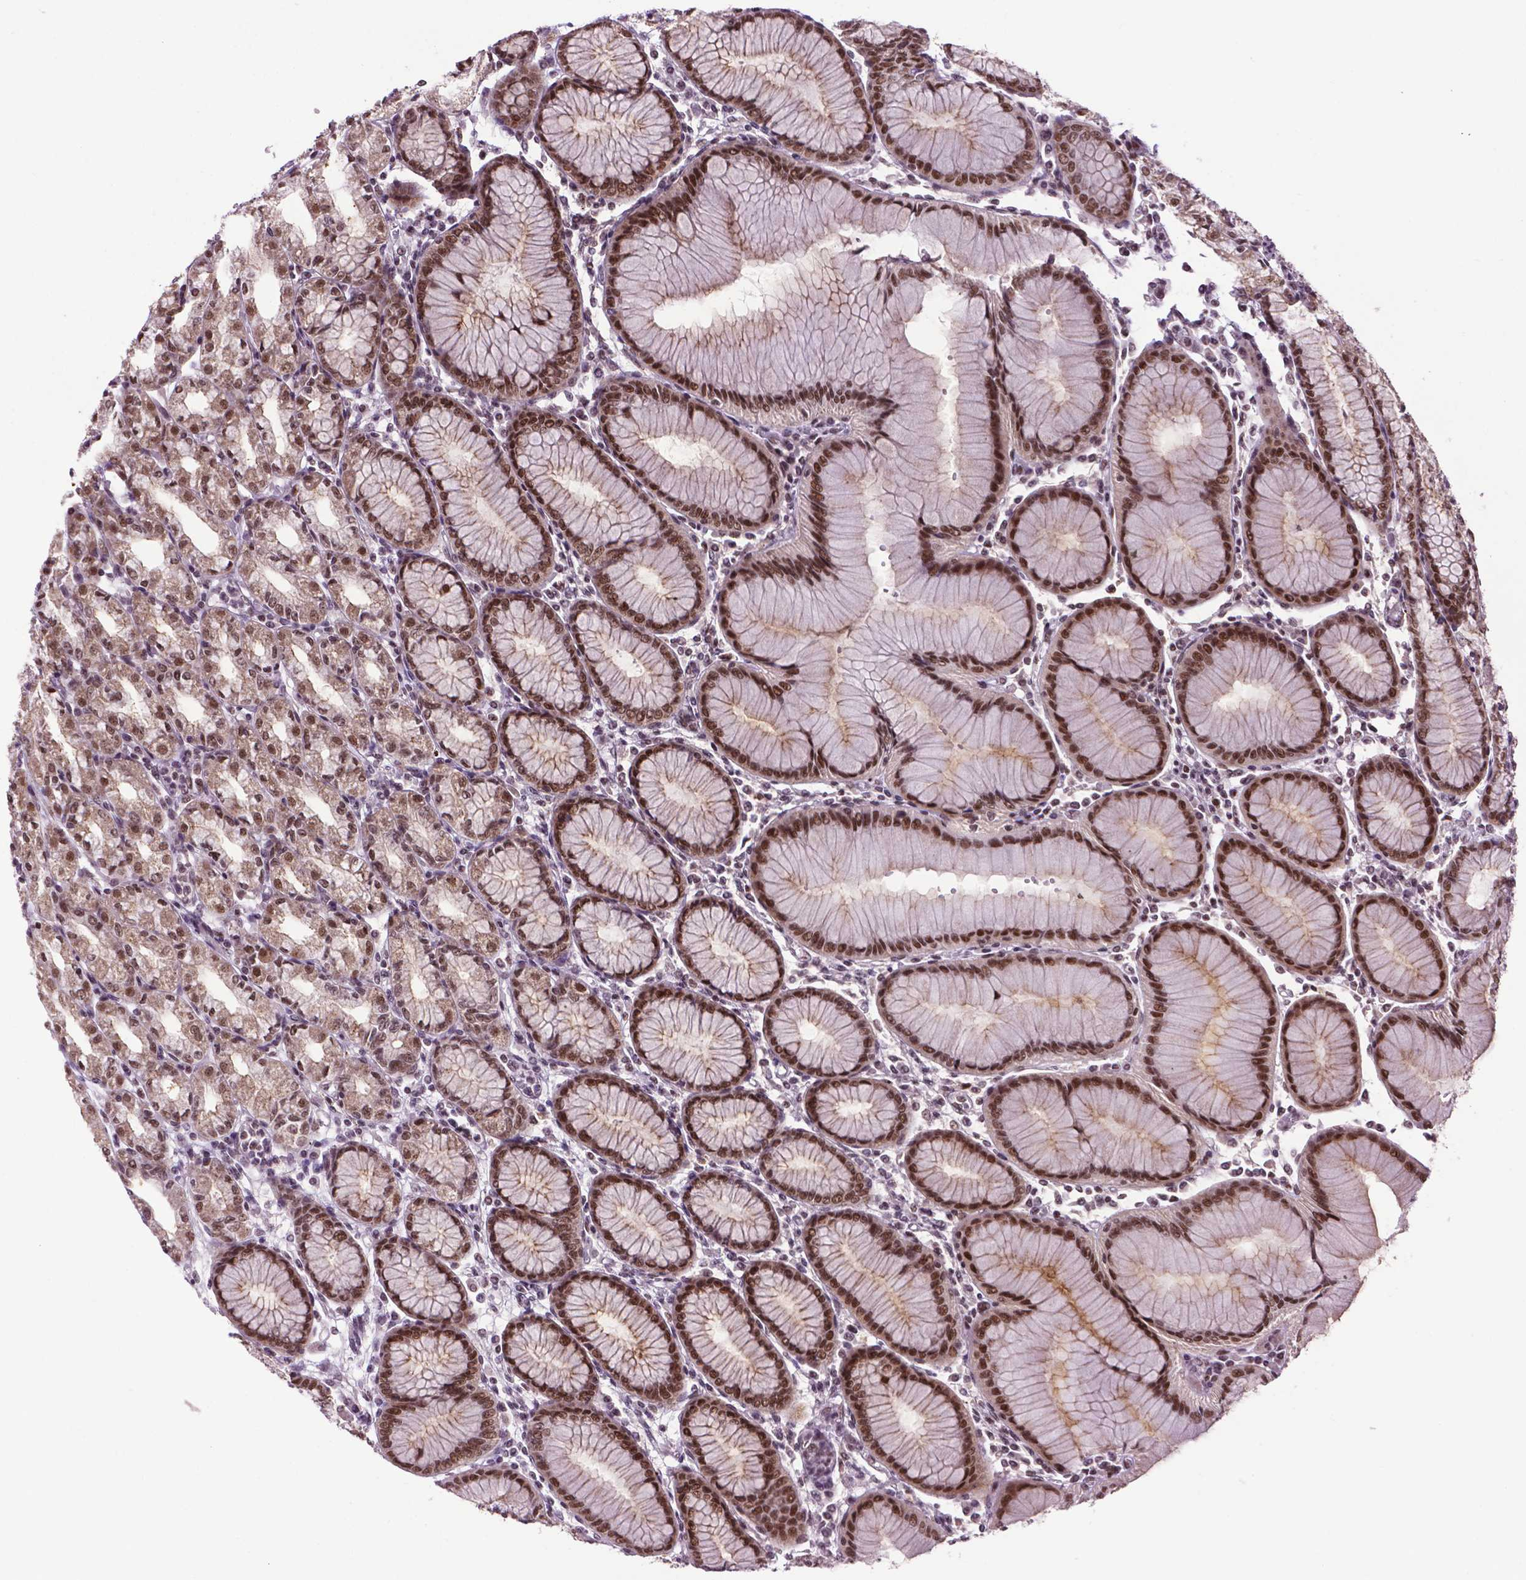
{"staining": {"intensity": "strong", "quantity": "25%-75%", "location": "cytoplasmic/membranous,nuclear"}, "tissue": "stomach", "cell_type": "Glandular cells", "image_type": "normal", "snomed": [{"axis": "morphology", "description": "Normal tissue, NOS"}, {"axis": "topography", "description": "Skeletal muscle"}, {"axis": "topography", "description": "Stomach"}], "caption": "High-power microscopy captured an immunohistochemistry photomicrograph of benign stomach, revealing strong cytoplasmic/membranous,nuclear positivity in approximately 25%-75% of glandular cells. (DAB IHC with brightfield microscopy, high magnification).", "gene": "EAF1", "patient": {"sex": "female", "age": 57}}